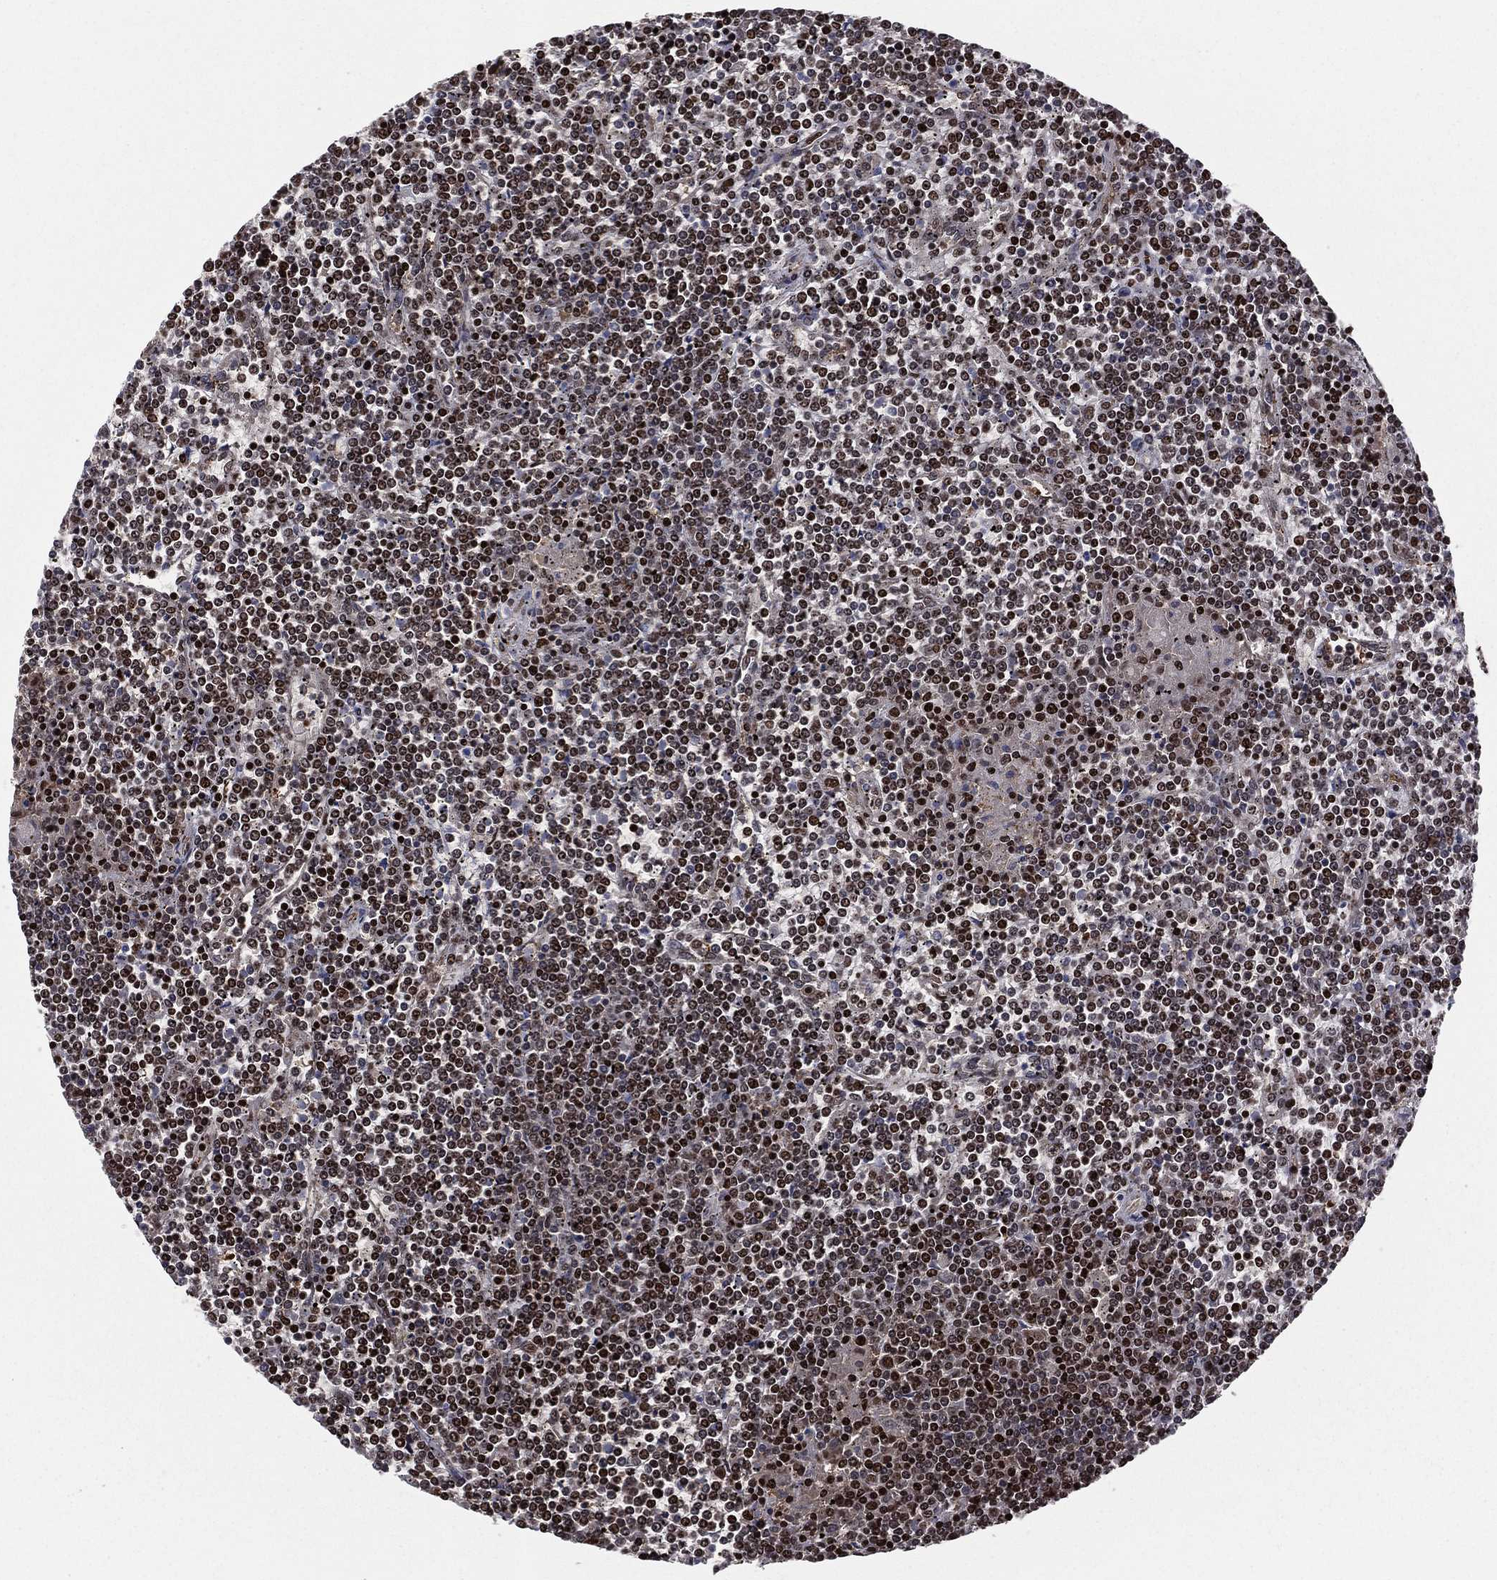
{"staining": {"intensity": "strong", "quantity": ">75%", "location": "nuclear"}, "tissue": "lymphoma", "cell_type": "Tumor cells", "image_type": "cancer", "snomed": [{"axis": "morphology", "description": "Malignant lymphoma, non-Hodgkin's type, Low grade"}, {"axis": "topography", "description": "Spleen"}], "caption": "Protein analysis of malignant lymphoma, non-Hodgkin's type (low-grade) tissue exhibits strong nuclear expression in about >75% of tumor cells.", "gene": "PSMA1", "patient": {"sex": "female", "age": 19}}